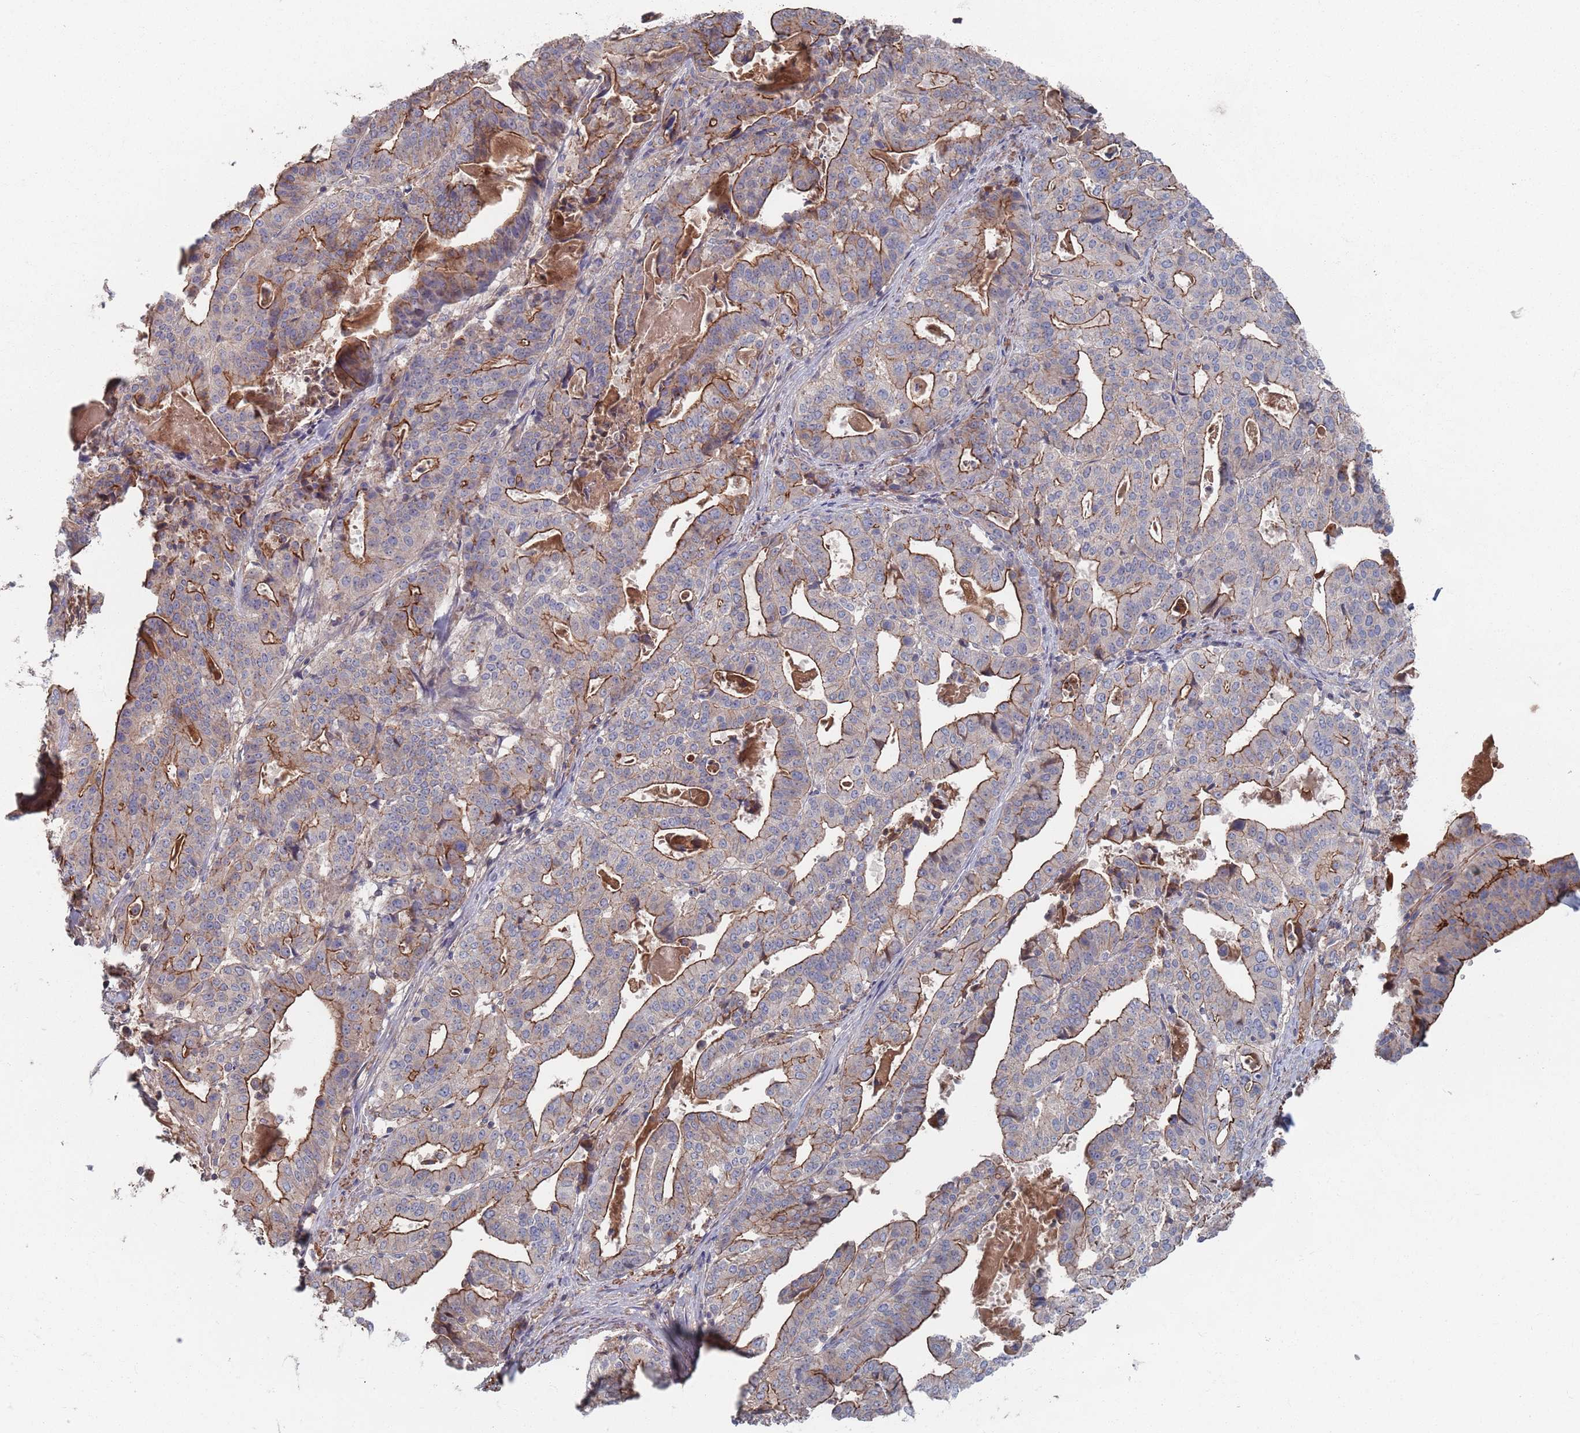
{"staining": {"intensity": "strong", "quantity": "25%-75%", "location": "cytoplasmic/membranous"}, "tissue": "stomach cancer", "cell_type": "Tumor cells", "image_type": "cancer", "snomed": [{"axis": "morphology", "description": "Adenocarcinoma, NOS"}, {"axis": "topography", "description": "Stomach"}], "caption": "Adenocarcinoma (stomach) stained with immunohistochemistry (IHC) displays strong cytoplasmic/membranous staining in about 25%-75% of tumor cells.", "gene": "PLEKHA4", "patient": {"sex": "male", "age": 48}}